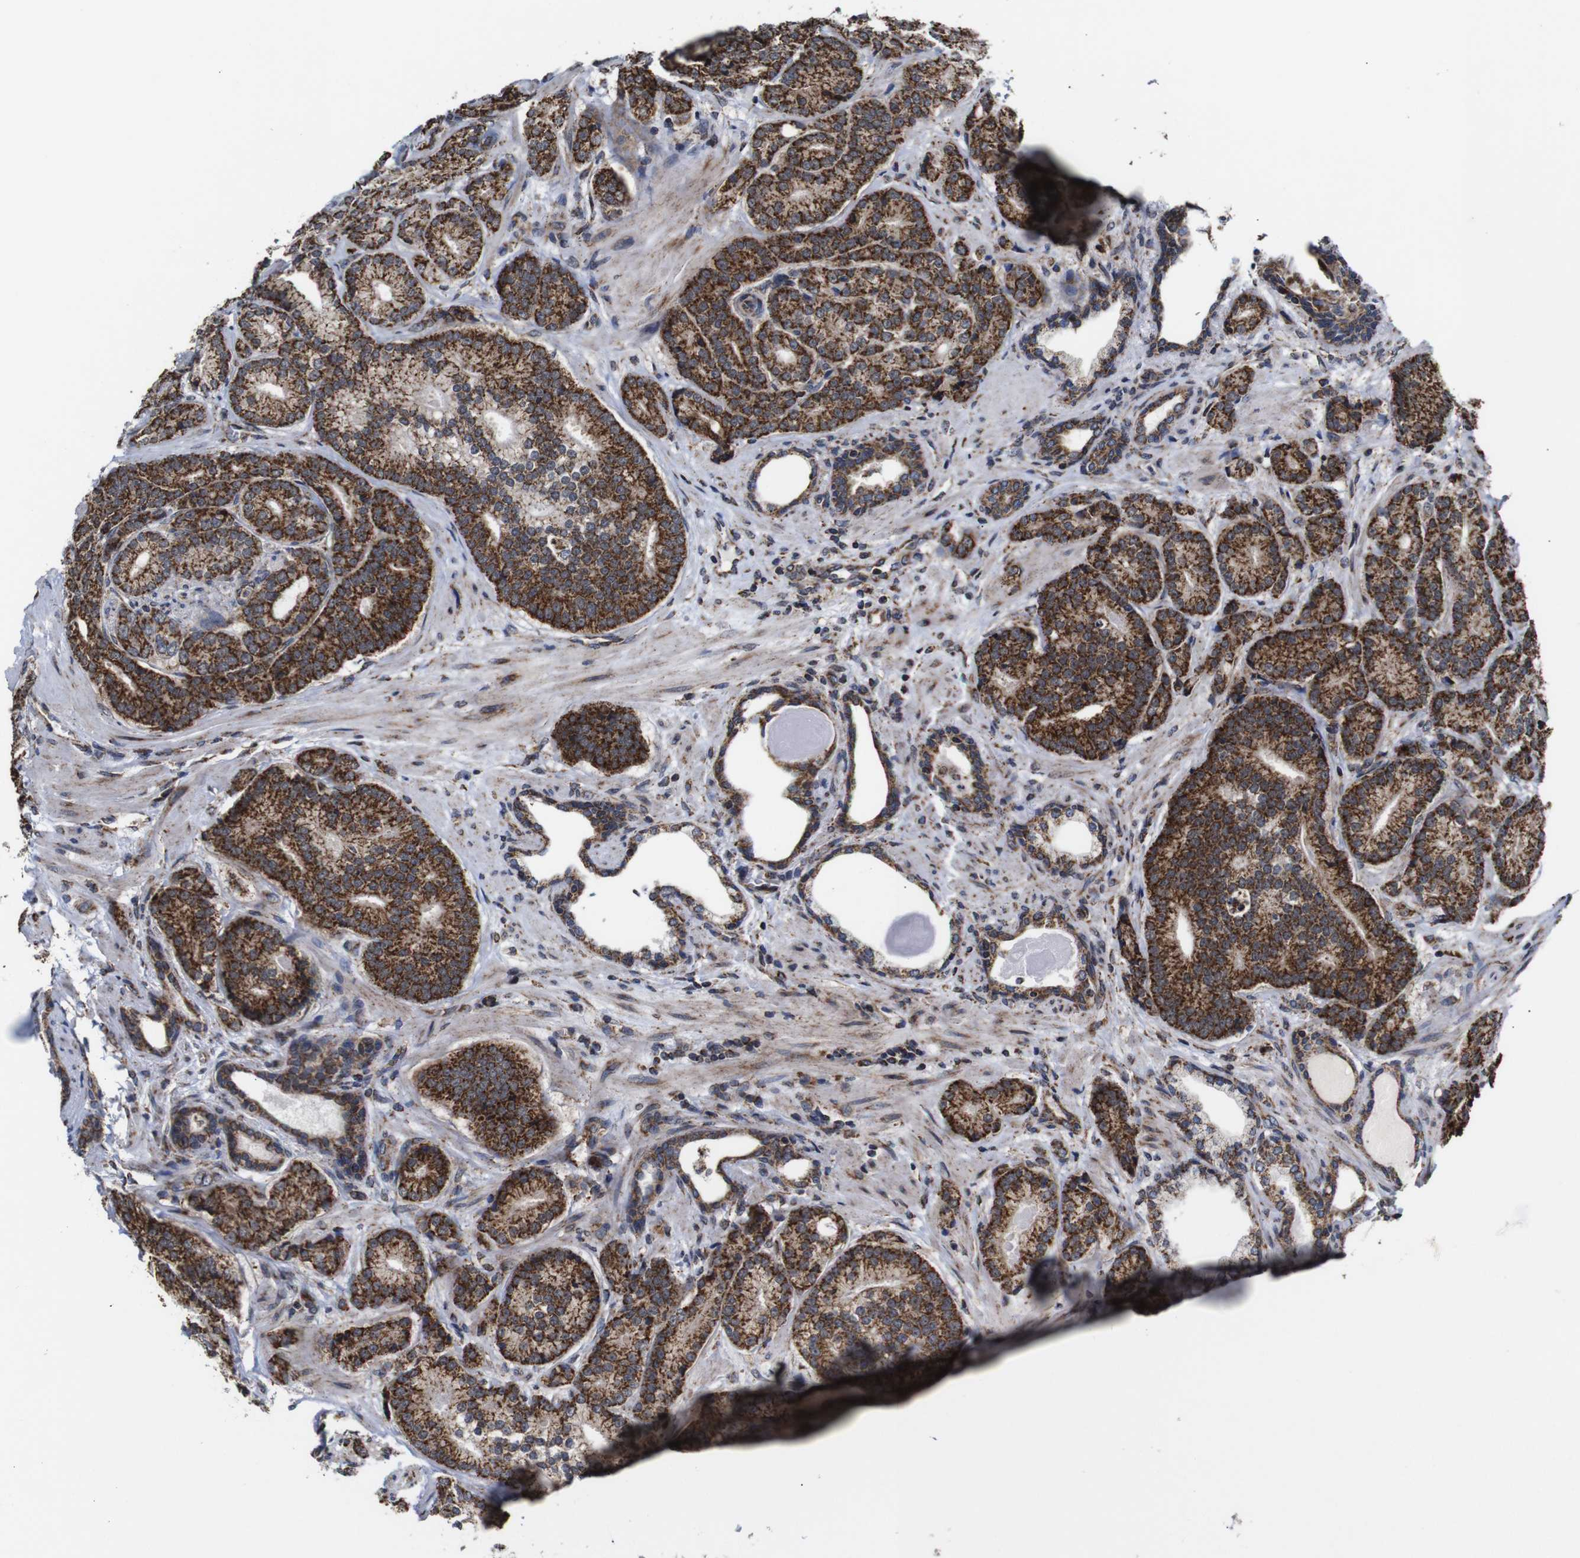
{"staining": {"intensity": "strong", "quantity": ">75%", "location": "cytoplasmic/membranous"}, "tissue": "prostate cancer", "cell_type": "Tumor cells", "image_type": "cancer", "snomed": [{"axis": "morphology", "description": "Adenocarcinoma, High grade"}, {"axis": "topography", "description": "Prostate"}], "caption": "Tumor cells exhibit high levels of strong cytoplasmic/membranous positivity in about >75% of cells in prostate cancer (adenocarcinoma (high-grade)). The protein of interest is shown in brown color, while the nuclei are stained blue.", "gene": "C17orf80", "patient": {"sex": "male", "age": 61}}